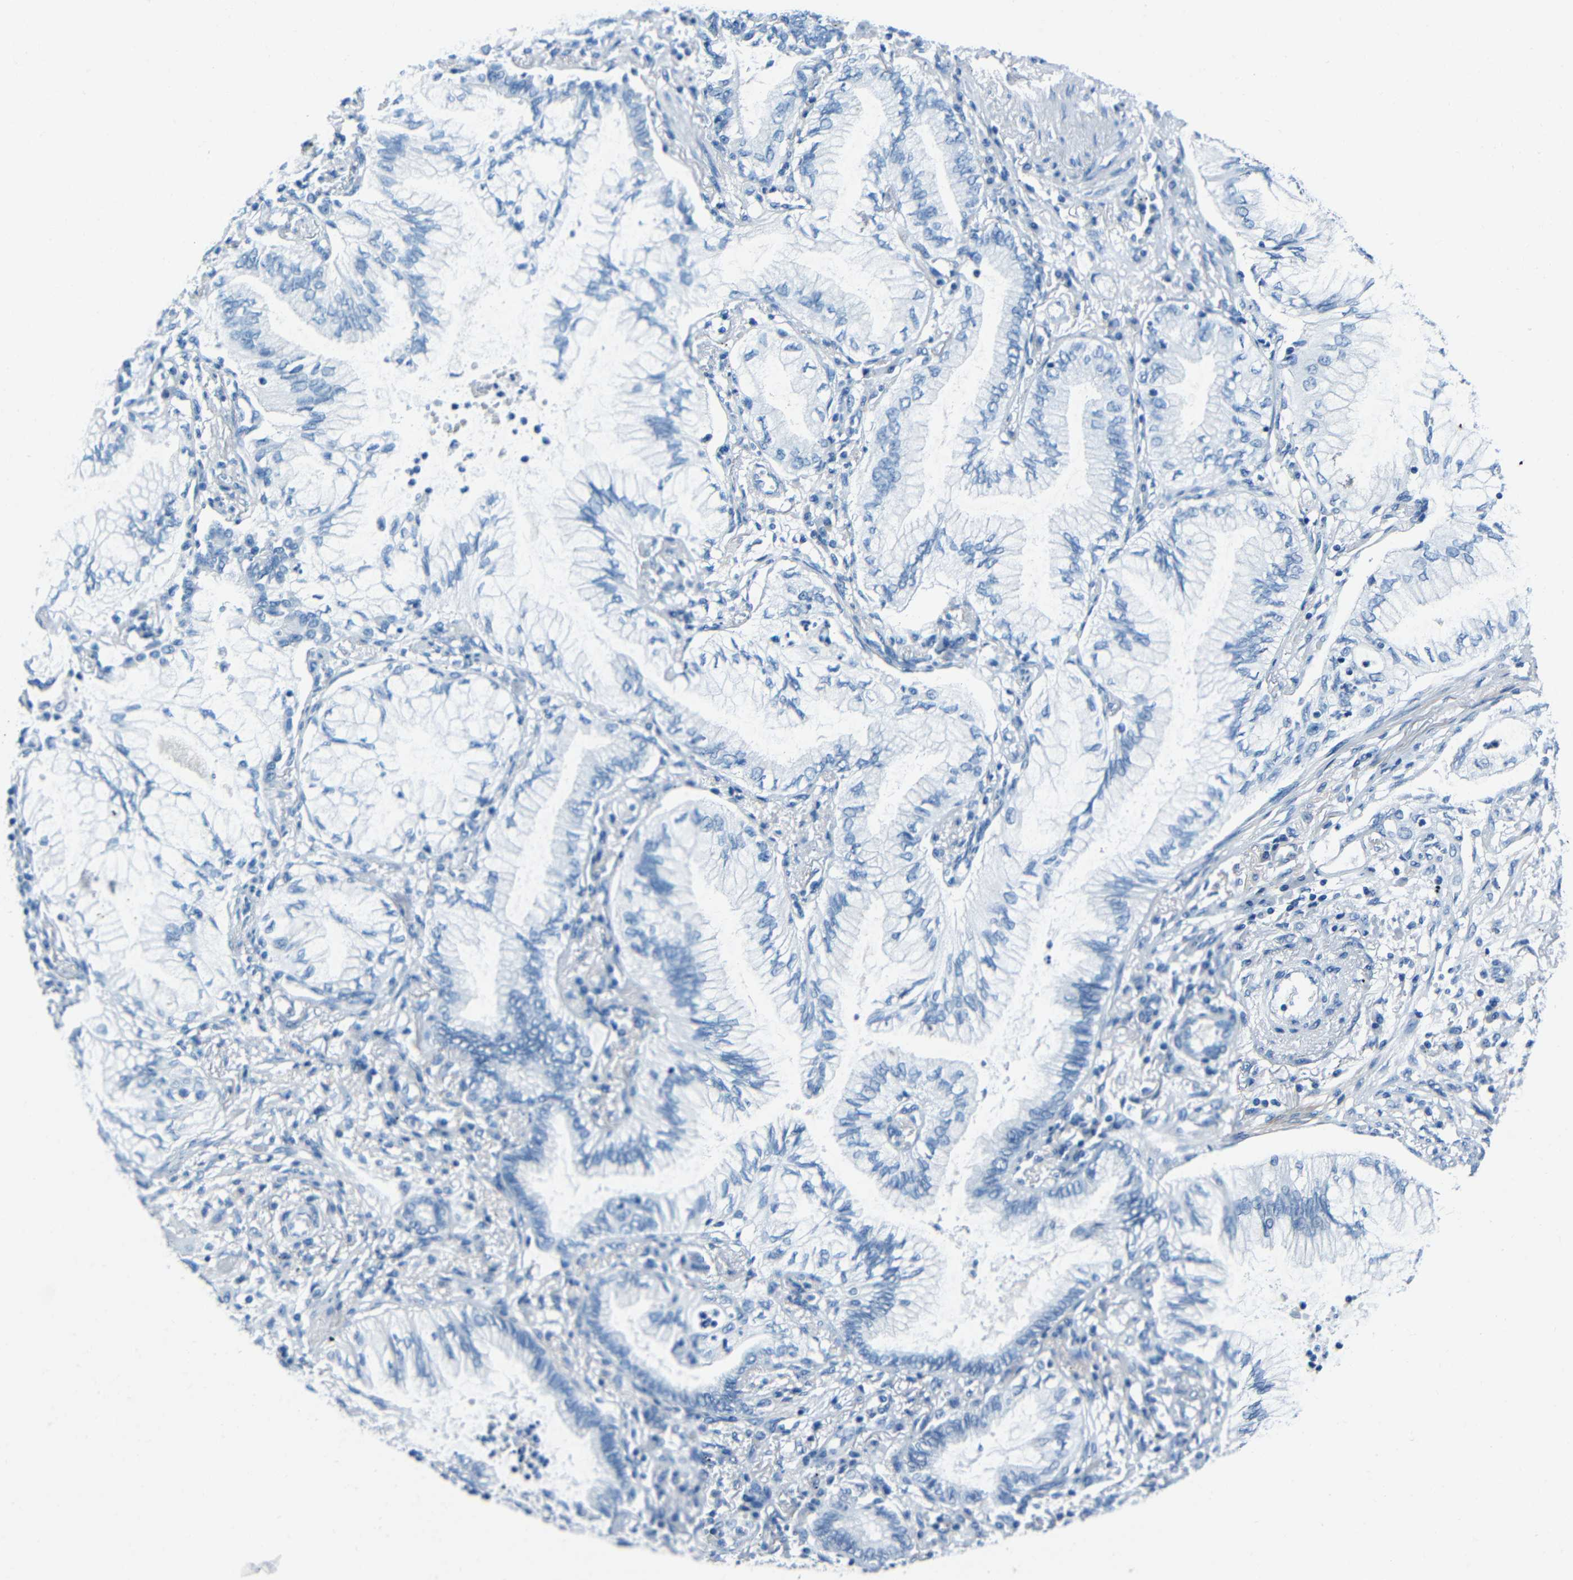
{"staining": {"intensity": "negative", "quantity": "none", "location": "none"}, "tissue": "lung cancer", "cell_type": "Tumor cells", "image_type": "cancer", "snomed": [{"axis": "morphology", "description": "Normal tissue, NOS"}, {"axis": "morphology", "description": "Adenocarcinoma, NOS"}, {"axis": "topography", "description": "Bronchus"}, {"axis": "topography", "description": "Lung"}], "caption": "A micrograph of human adenocarcinoma (lung) is negative for staining in tumor cells.", "gene": "FBN2", "patient": {"sex": "female", "age": 70}}